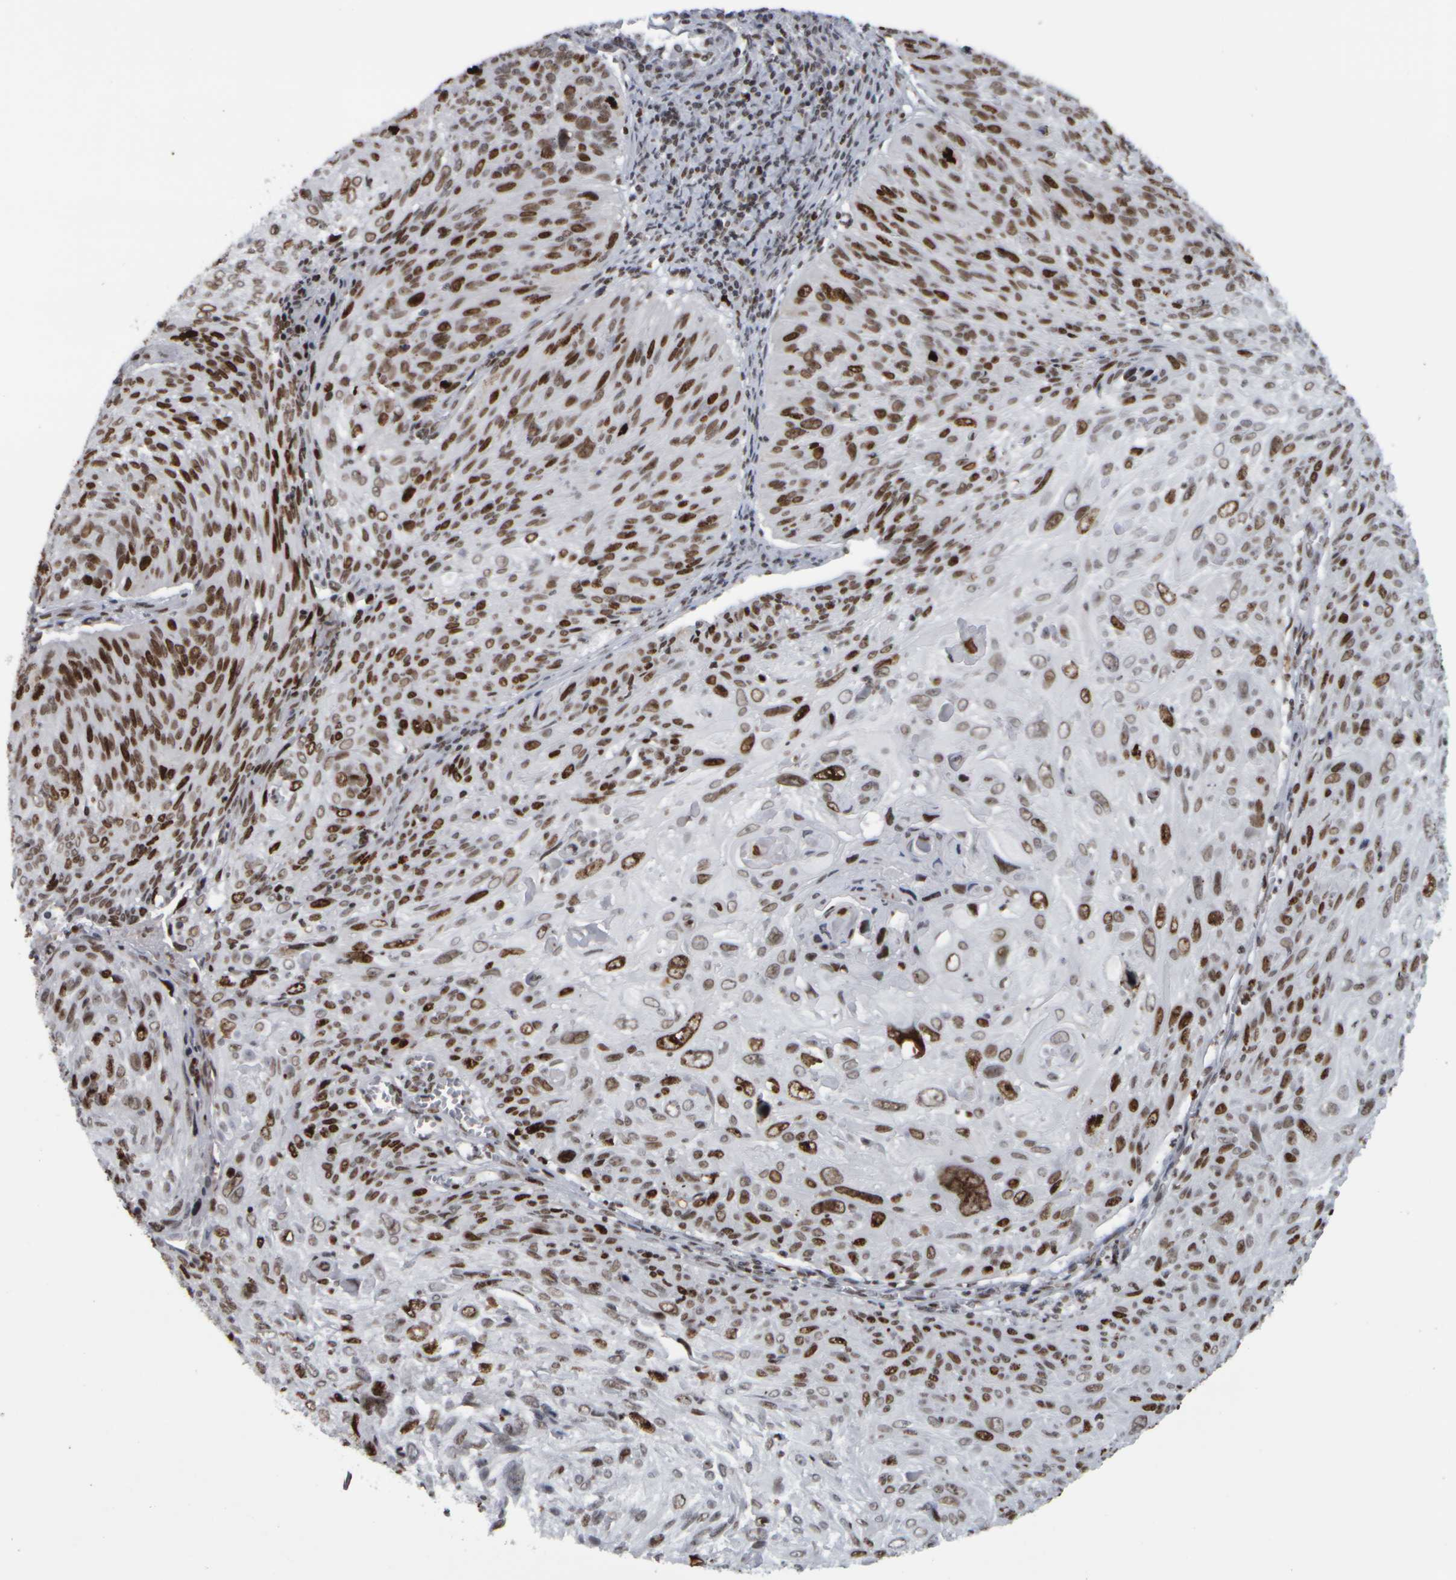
{"staining": {"intensity": "moderate", "quantity": ">75%", "location": "nuclear"}, "tissue": "cervical cancer", "cell_type": "Tumor cells", "image_type": "cancer", "snomed": [{"axis": "morphology", "description": "Squamous cell carcinoma, NOS"}, {"axis": "topography", "description": "Cervix"}], "caption": "Protein analysis of cervical cancer (squamous cell carcinoma) tissue demonstrates moderate nuclear expression in approximately >75% of tumor cells.", "gene": "TOP2B", "patient": {"sex": "female", "age": 51}}